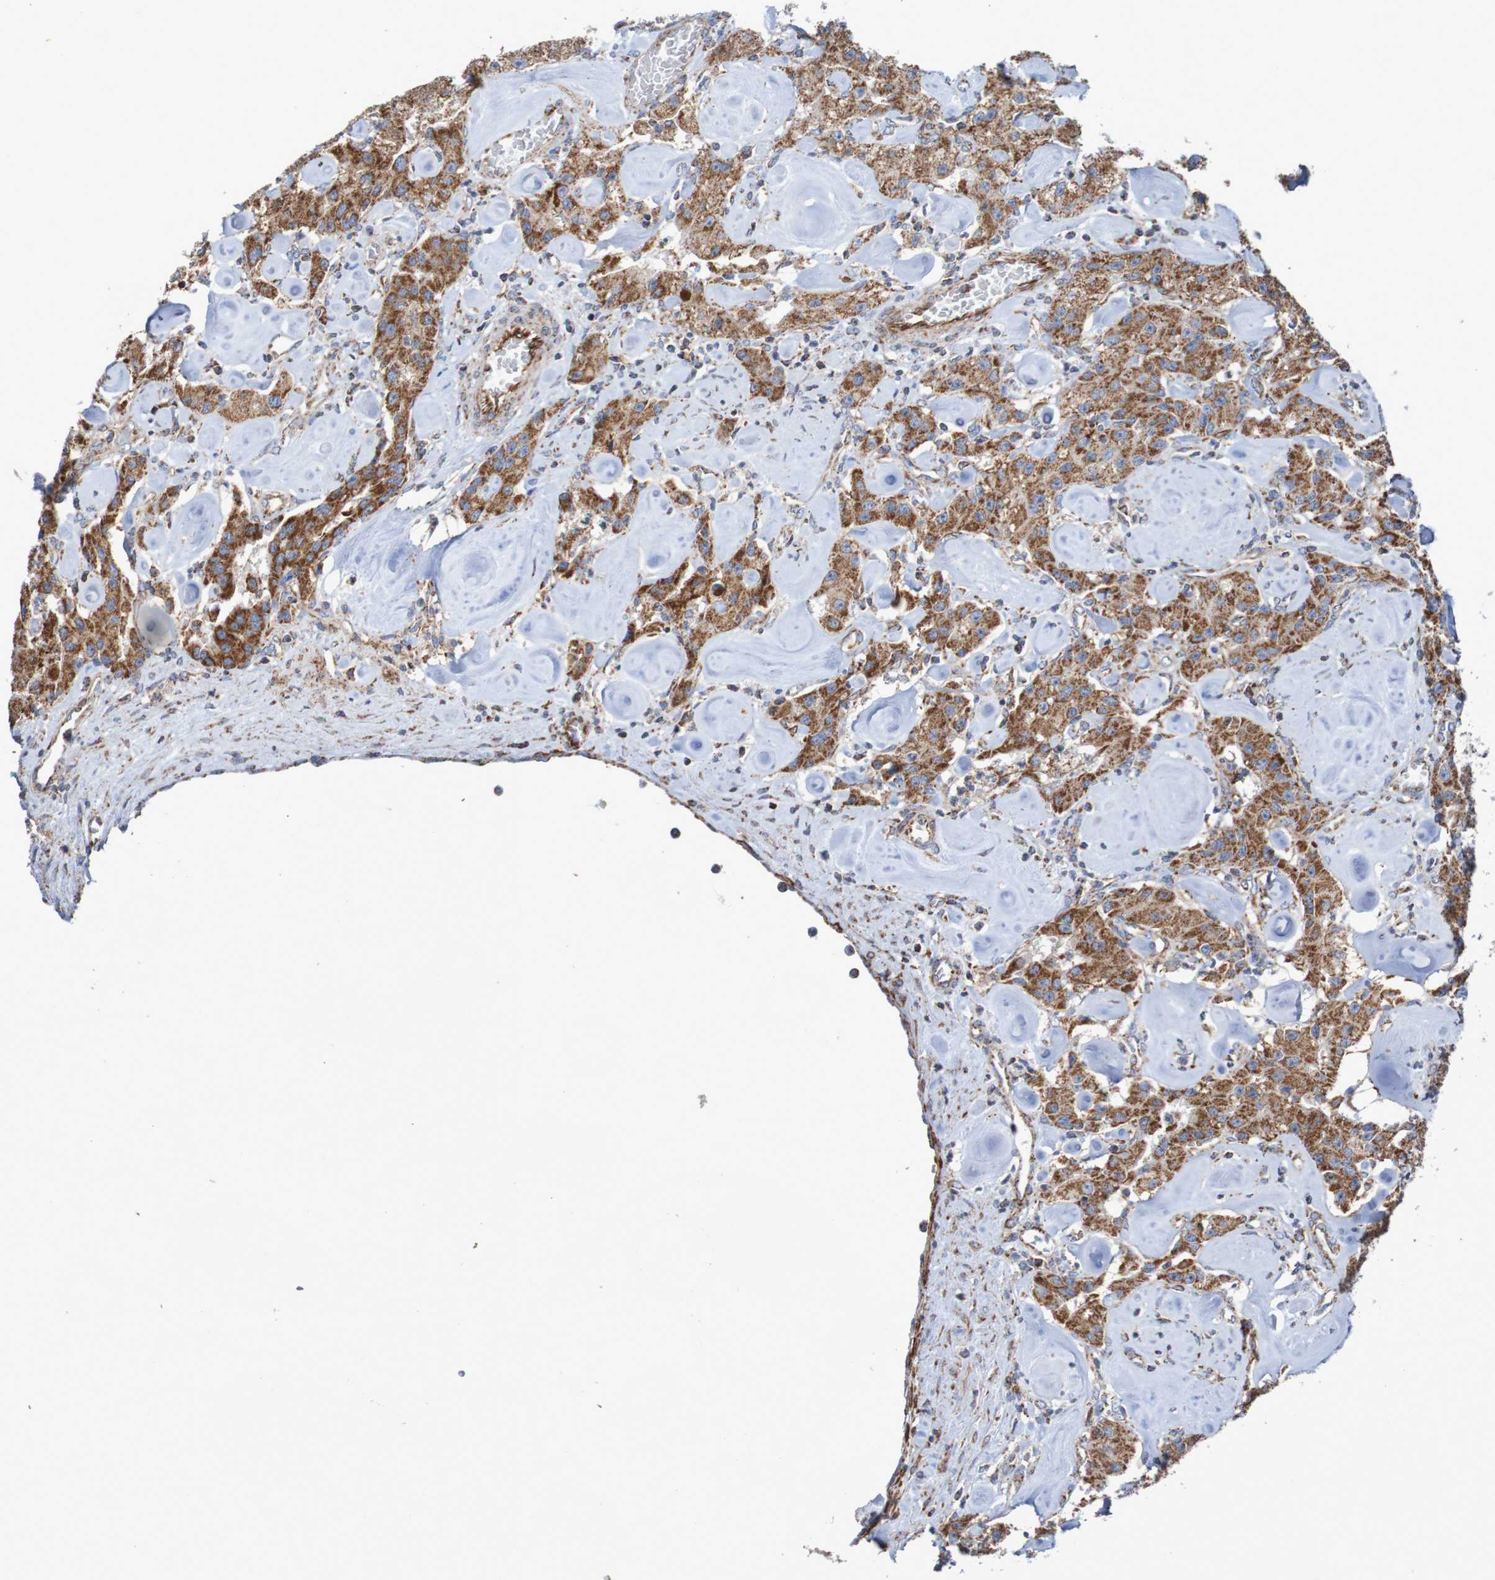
{"staining": {"intensity": "strong", "quantity": ">75%", "location": "cytoplasmic/membranous"}, "tissue": "carcinoid", "cell_type": "Tumor cells", "image_type": "cancer", "snomed": [{"axis": "morphology", "description": "Carcinoid, malignant, NOS"}, {"axis": "topography", "description": "Pancreas"}], "caption": "Immunohistochemistry (IHC) image of neoplastic tissue: human carcinoid stained using IHC reveals high levels of strong protein expression localized specifically in the cytoplasmic/membranous of tumor cells, appearing as a cytoplasmic/membranous brown color.", "gene": "MMEL1", "patient": {"sex": "male", "age": 41}}